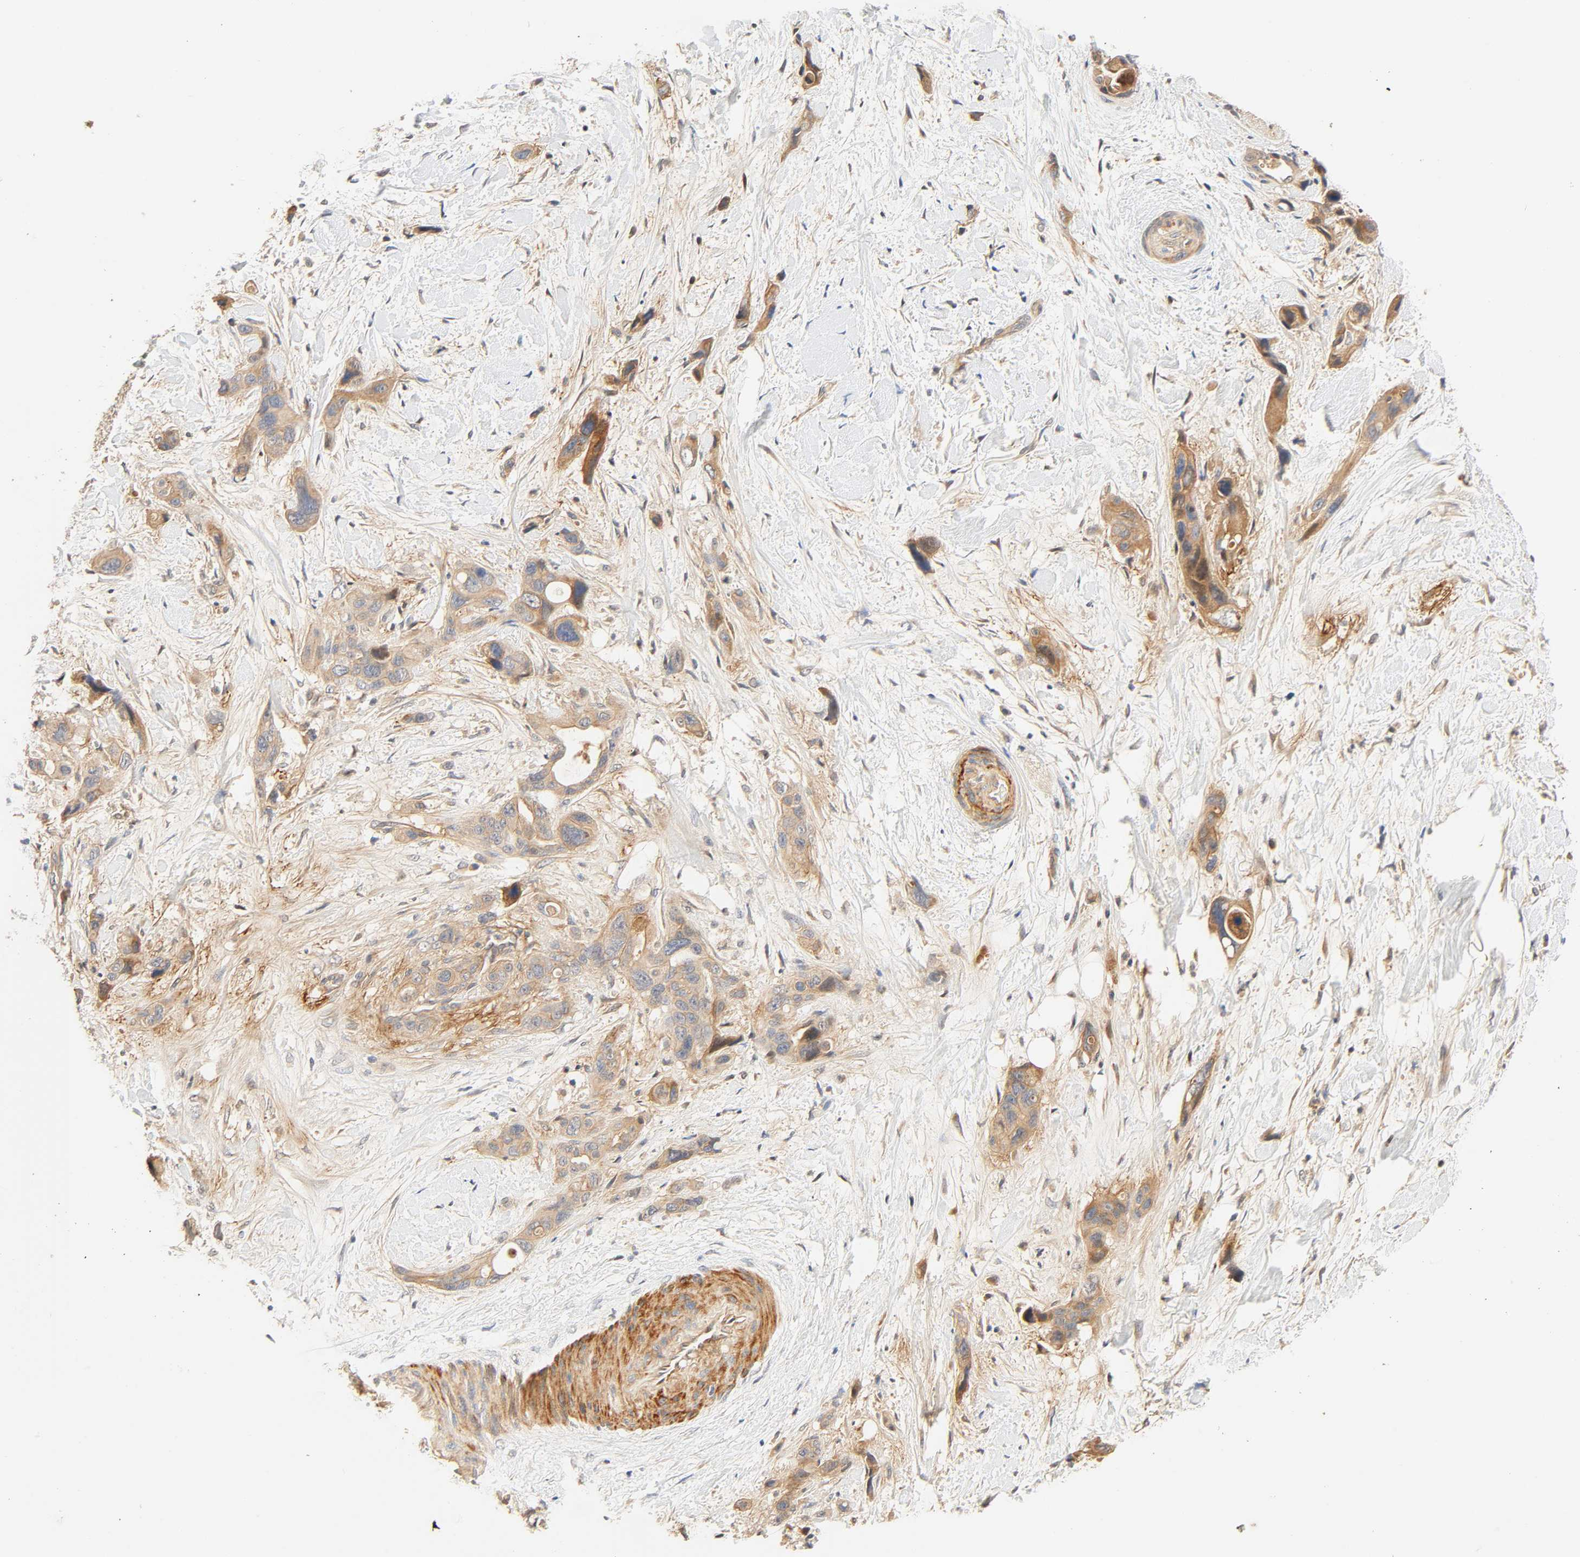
{"staining": {"intensity": "weak", "quantity": ">75%", "location": "cytoplasmic/membranous"}, "tissue": "pancreatic cancer", "cell_type": "Tumor cells", "image_type": "cancer", "snomed": [{"axis": "morphology", "description": "Adenocarcinoma, NOS"}, {"axis": "topography", "description": "Pancreas"}], "caption": "Weak cytoplasmic/membranous protein staining is identified in about >75% of tumor cells in pancreatic cancer.", "gene": "CACNA1G", "patient": {"sex": "male", "age": 46}}